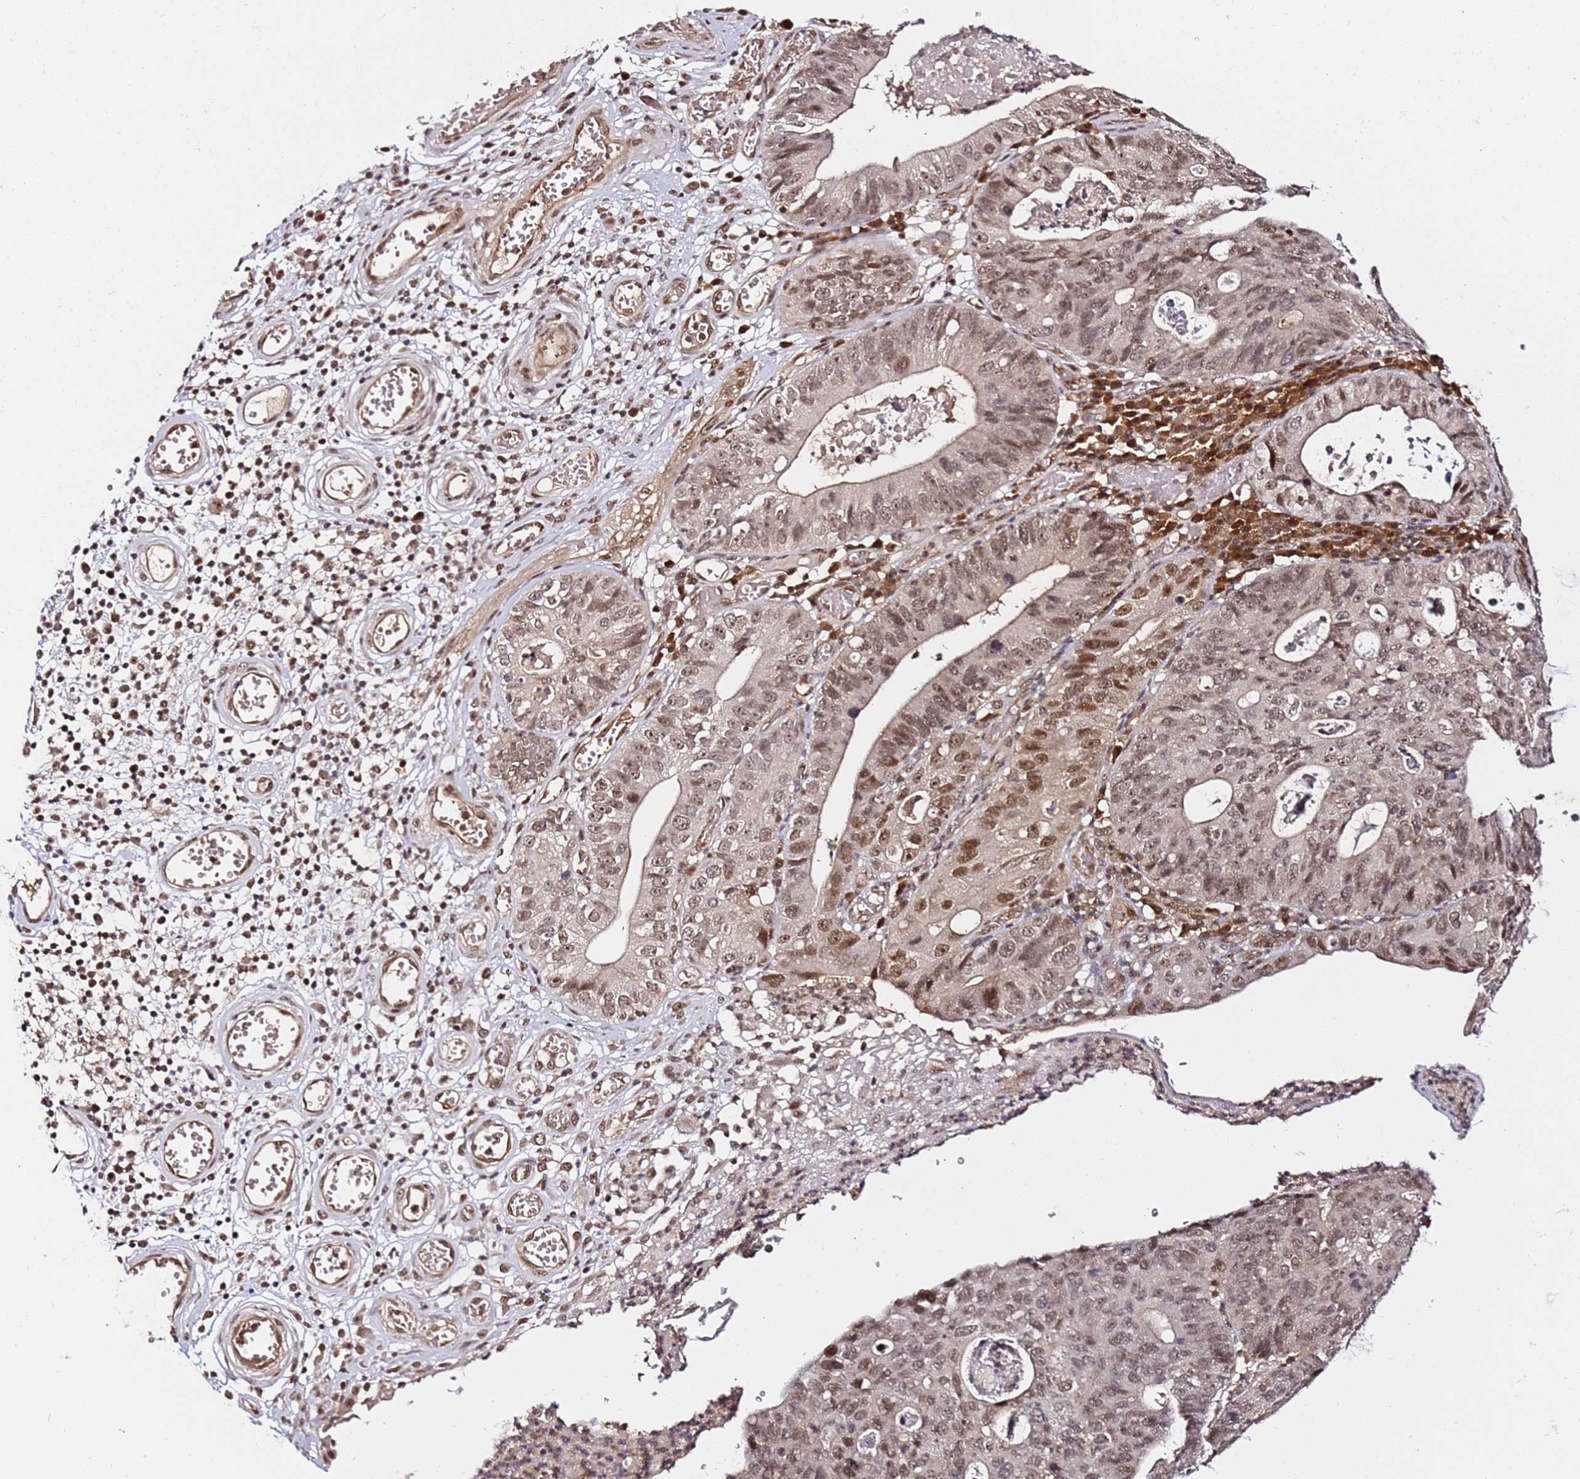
{"staining": {"intensity": "moderate", "quantity": ">75%", "location": "nuclear"}, "tissue": "stomach cancer", "cell_type": "Tumor cells", "image_type": "cancer", "snomed": [{"axis": "morphology", "description": "Adenocarcinoma, NOS"}, {"axis": "topography", "description": "Stomach"}], "caption": "Protein staining reveals moderate nuclear expression in about >75% of tumor cells in stomach adenocarcinoma.", "gene": "RGS18", "patient": {"sex": "male", "age": 59}}